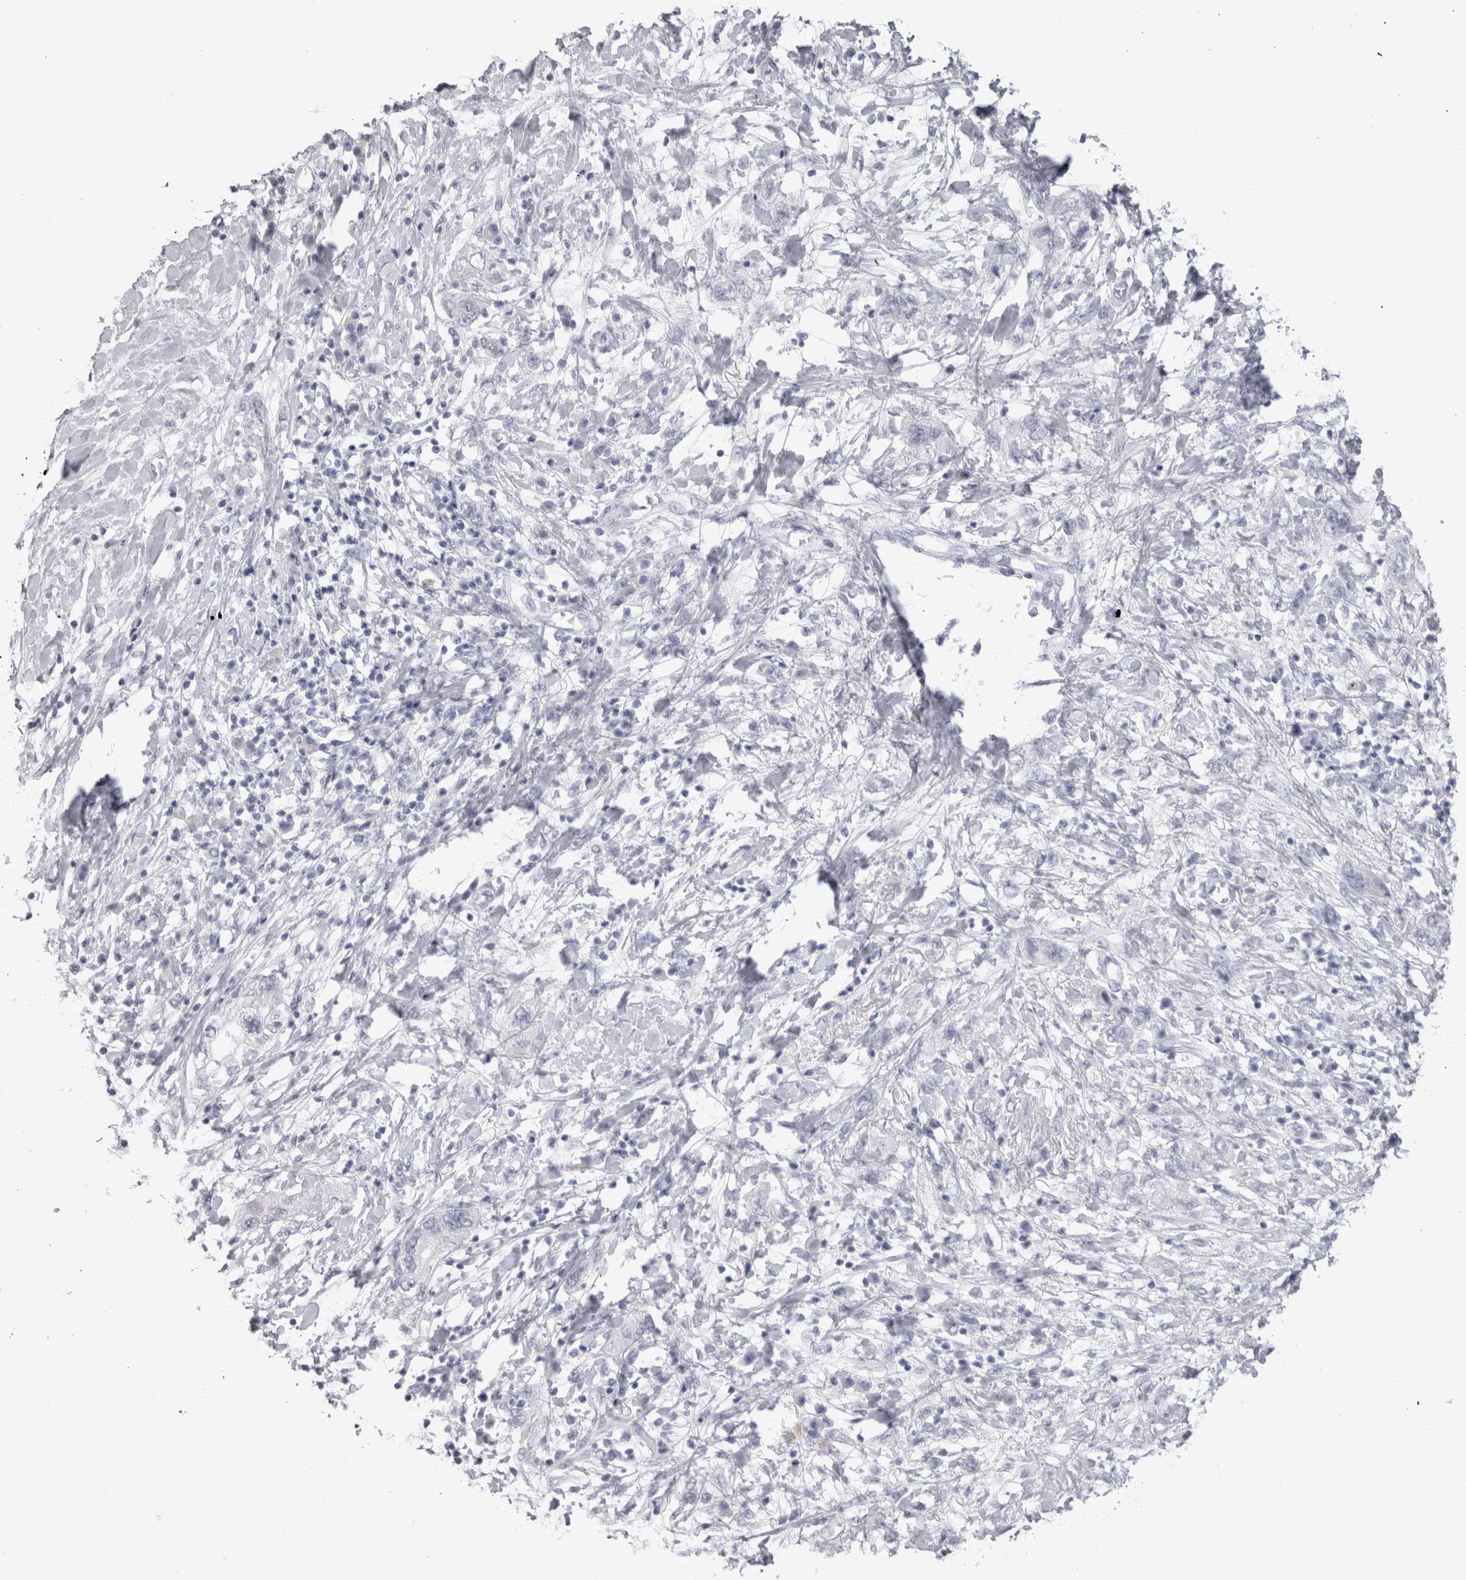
{"staining": {"intensity": "negative", "quantity": "none", "location": "none"}, "tissue": "pancreatic cancer", "cell_type": "Tumor cells", "image_type": "cancer", "snomed": [{"axis": "morphology", "description": "Adenocarcinoma, NOS"}, {"axis": "topography", "description": "Pancreas"}], "caption": "DAB (3,3'-diaminobenzidine) immunohistochemical staining of adenocarcinoma (pancreatic) displays no significant positivity in tumor cells.", "gene": "ADAM2", "patient": {"sex": "female", "age": 73}}